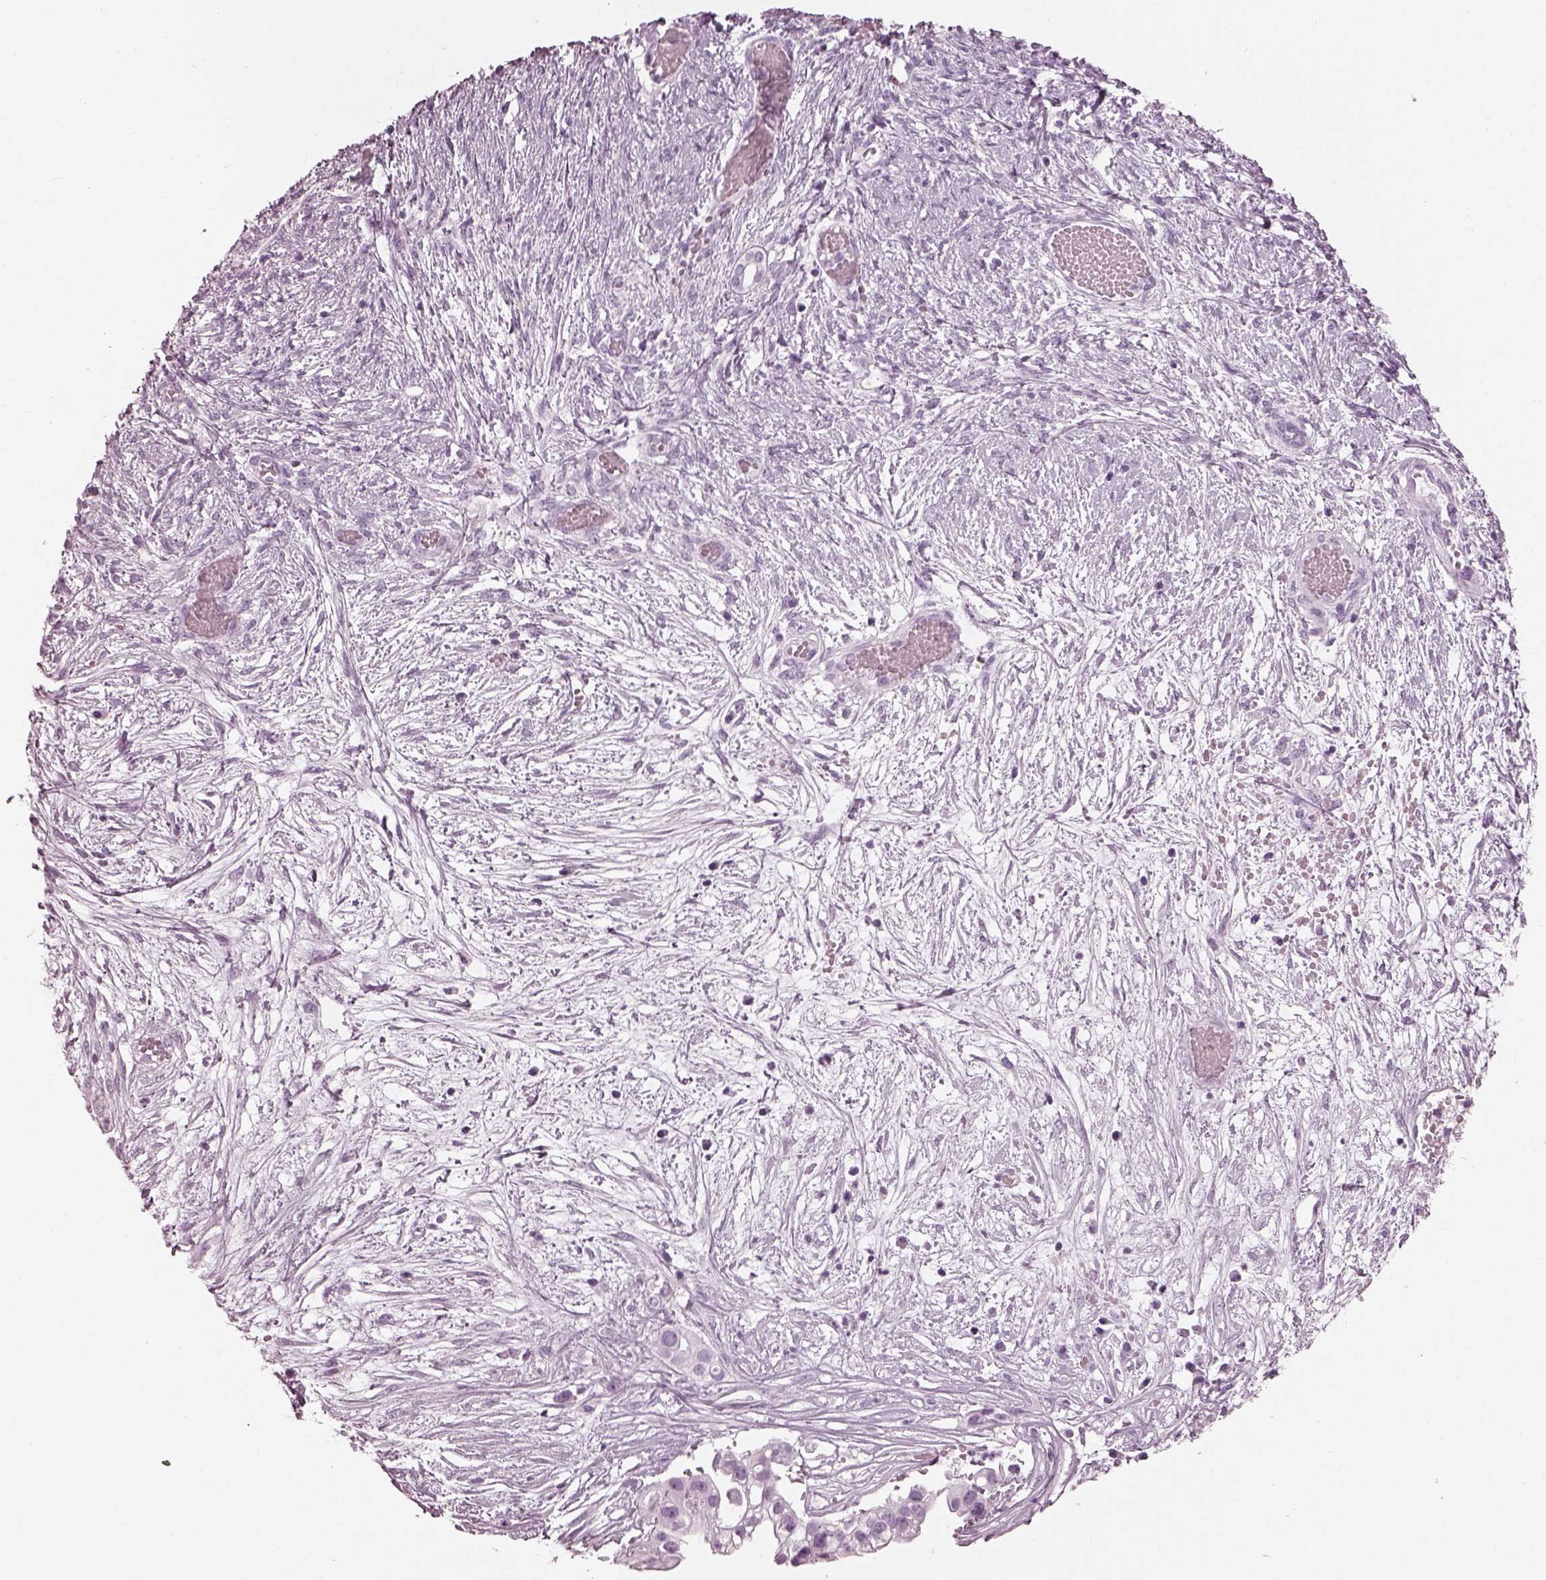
{"staining": {"intensity": "negative", "quantity": "none", "location": "none"}, "tissue": "ovarian cancer", "cell_type": "Tumor cells", "image_type": "cancer", "snomed": [{"axis": "morphology", "description": "Cystadenocarcinoma, serous, NOS"}, {"axis": "topography", "description": "Ovary"}], "caption": "The micrograph displays no staining of tumor cells in ovarian cancer (serous cystadenocarcinoma).", "gene": "TCHHL1", "patient": {"sex": "female", "age": 56}}